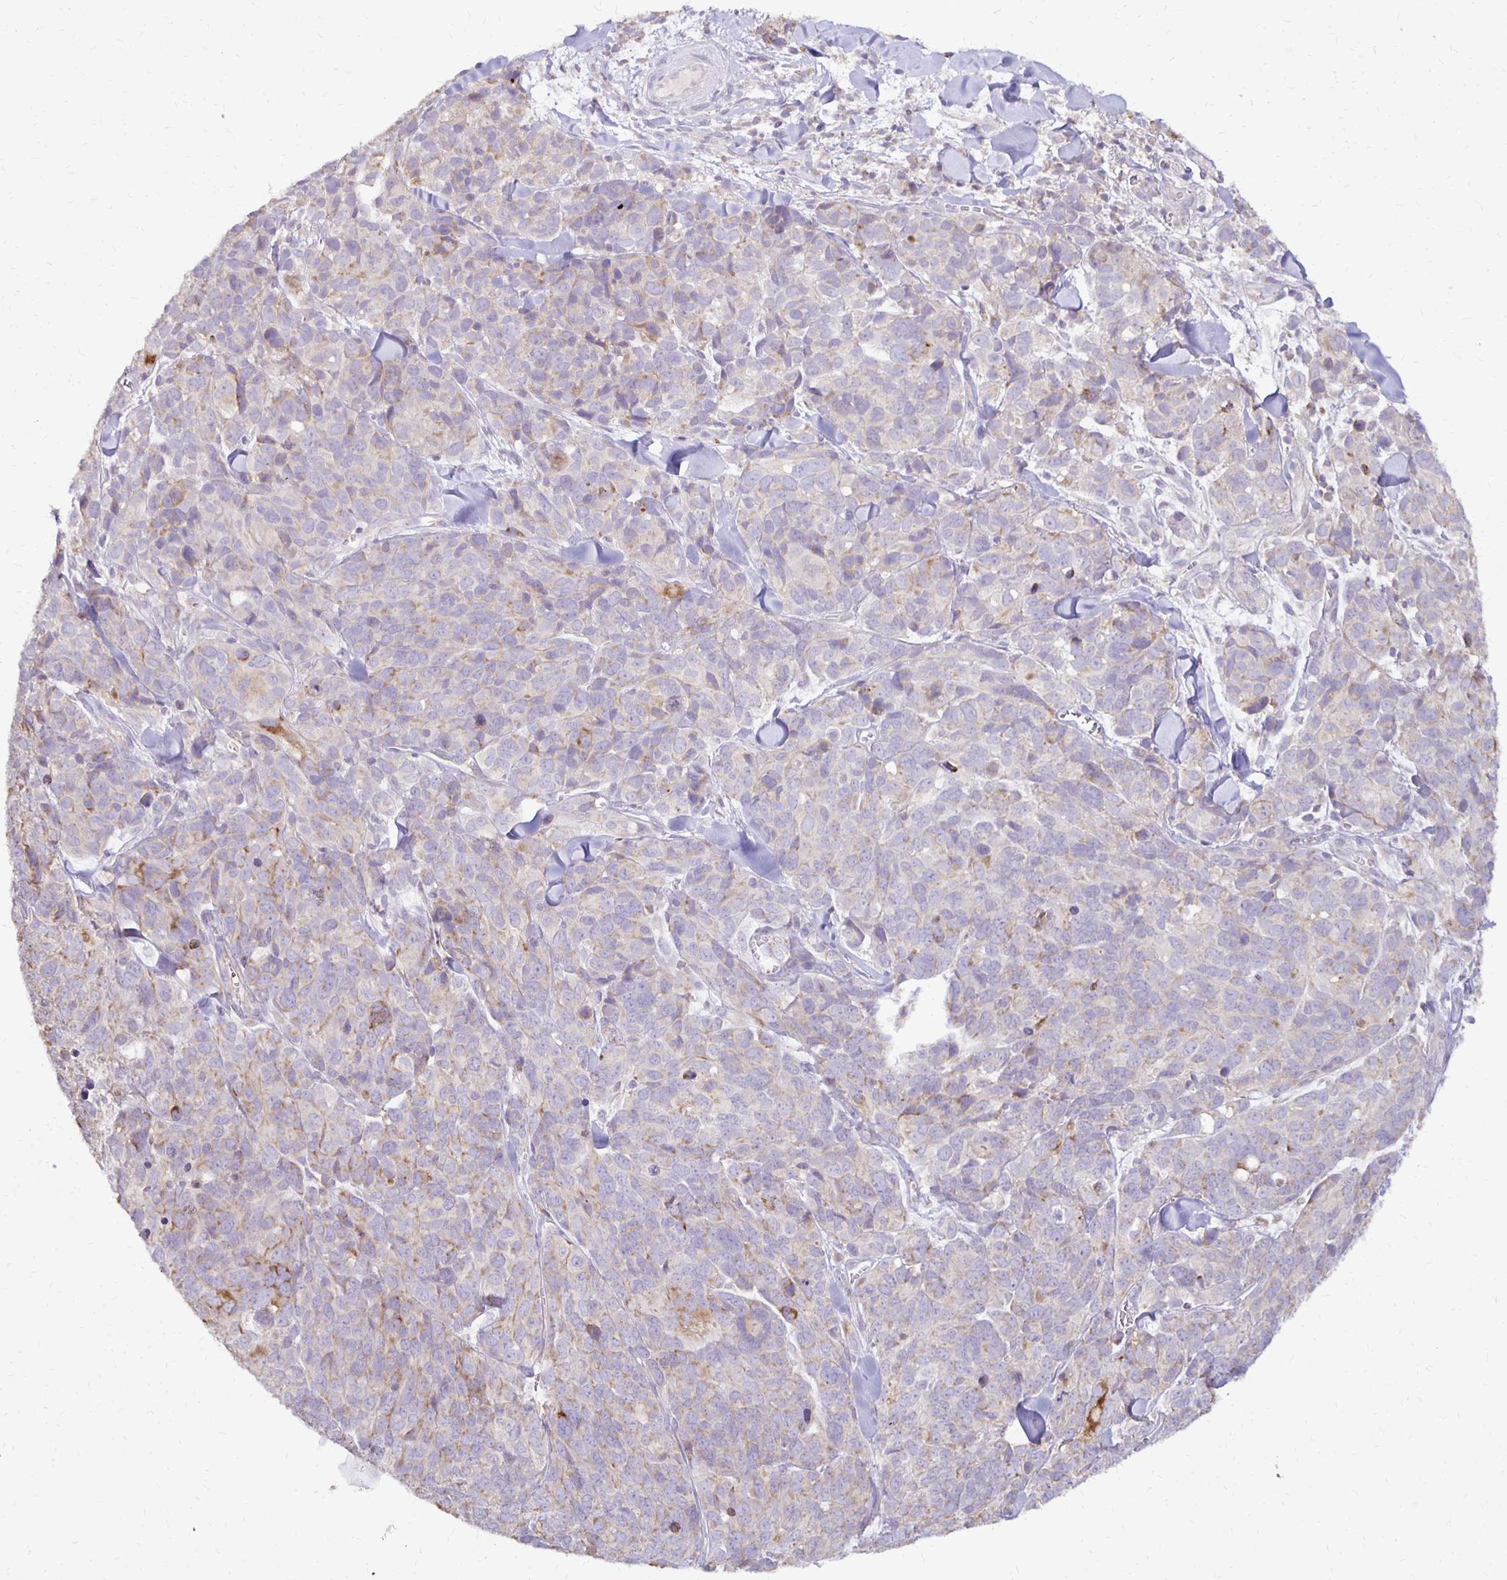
{"staining": {"intensity": "moderate", "quantity": "<25%", "location": "cytoplasmic/membranous"}, "tissue": "melanoma", "cell_type": "Tumor cells", "image_type": "cancer", "snomed": [{"axis": "morphology", "description": "Malignant melanoma, NOS"}, {"axis": "topography", "description": "Skin"}], "caption": "Human melanoma stained with a brown dye demonstrates moderate cytoplasmic/membranous positive positivity in approximately <25% of tumor cells.", "gene": "IER3", "patient": {"sex": "male", "age": 51}}